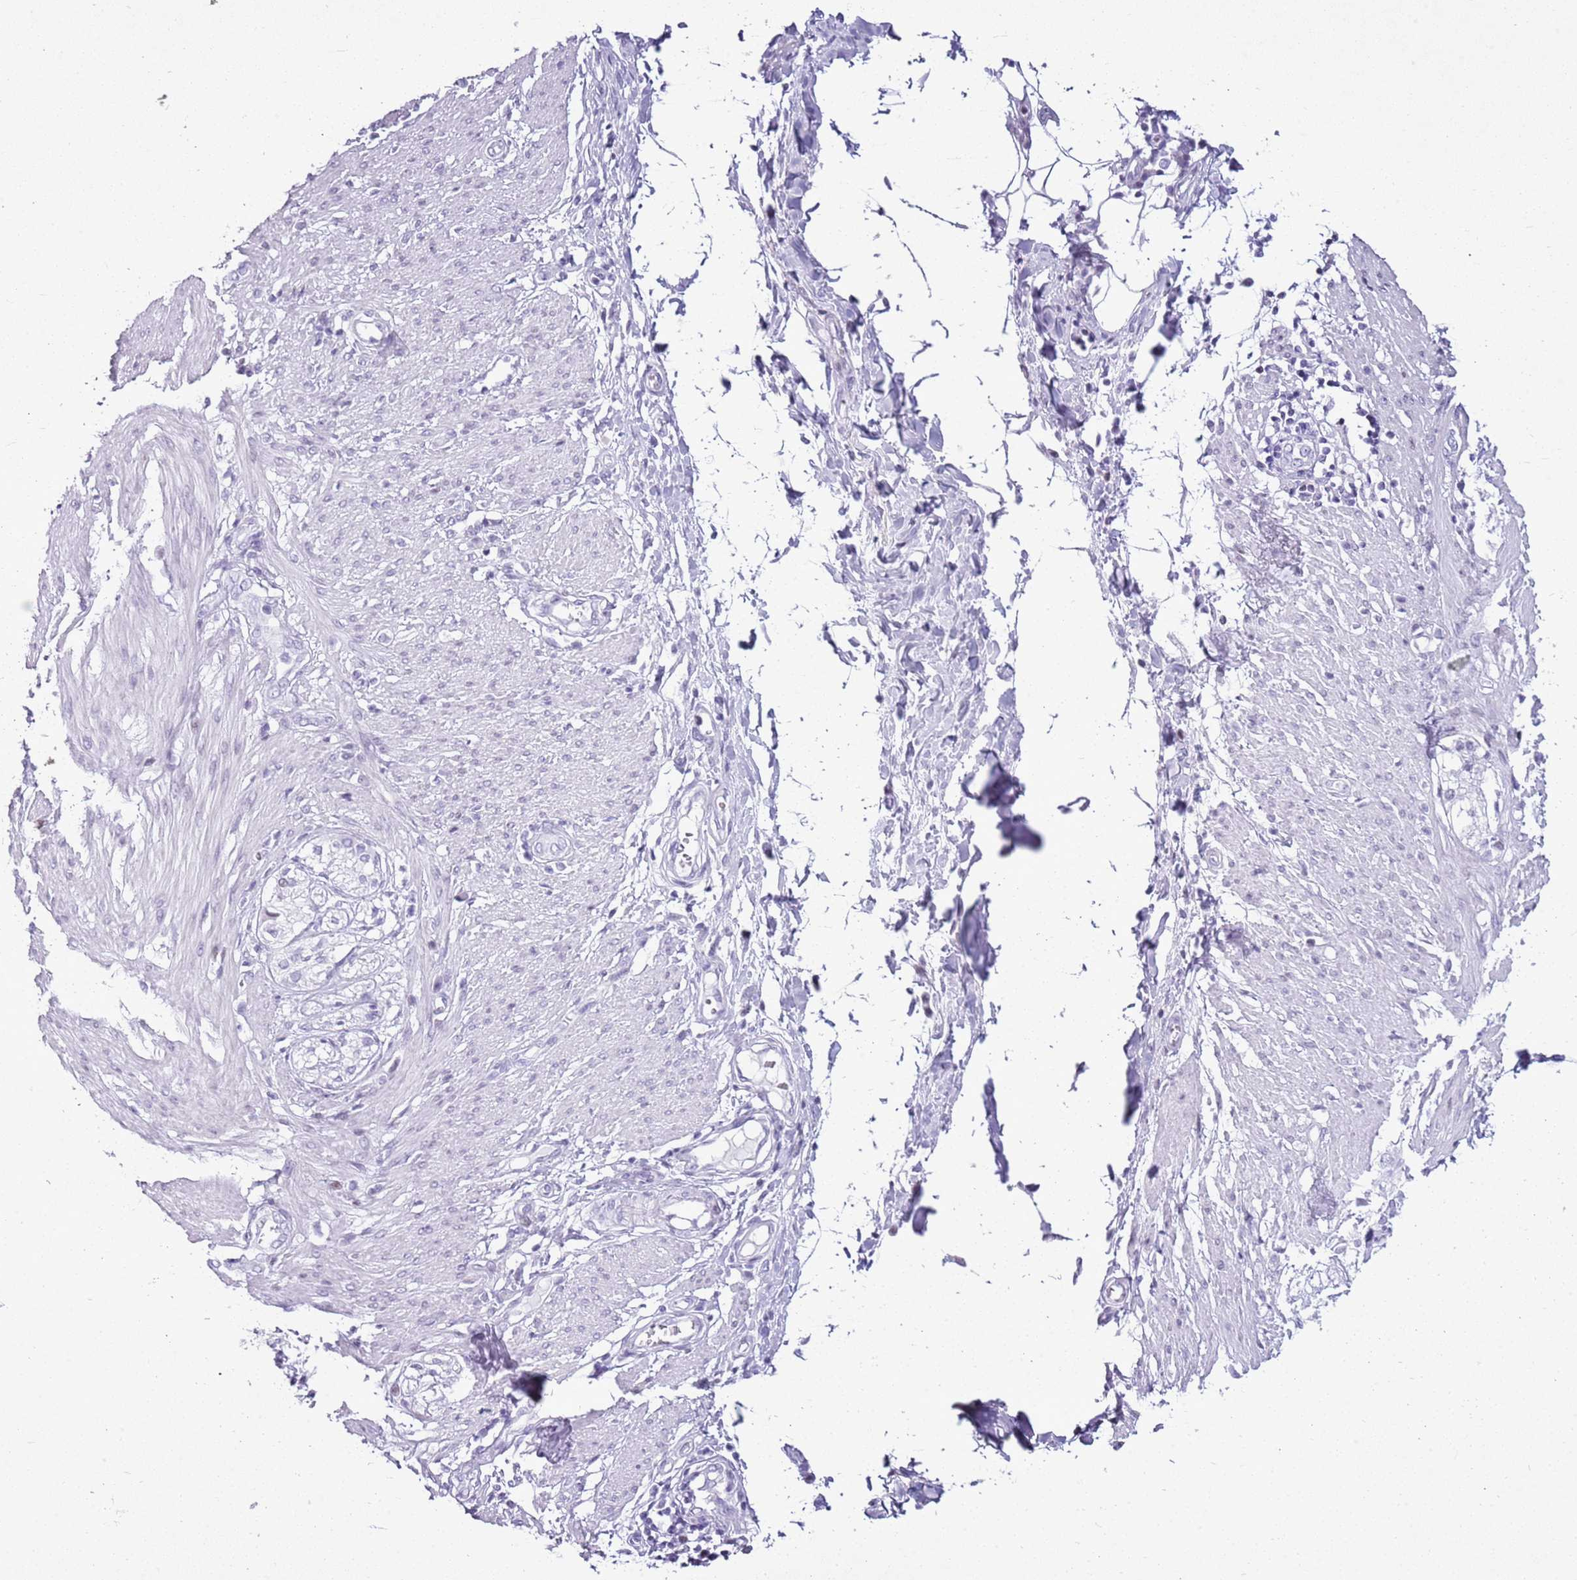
{"staining": {"intensity": "negative", "quantity": "none", "location": "none"}, "tissue": "smooth muscle", "cell_type": "Smooth muscle cells", "image_type": "normal", "snomed": [{"axis": "morphology", "description": "Normal tissue, NOS"}, {"axis": "morphology", "description": "Adenocarcinoma, NOS"}, {"axis": "topography", "description": "Colon"}, {"axis": "topography", "description": "Peripheral nerve tissue"}], "caption": "Micrograph shows no significant protein staining in smooth muscle cells of normal smooth muscle. The staining is performed using DAB brown chromogen with nuclei counter-stained in using hematoxylin.", "gene": "ASIP", "patient": {"sex": "male", "age": 14}}